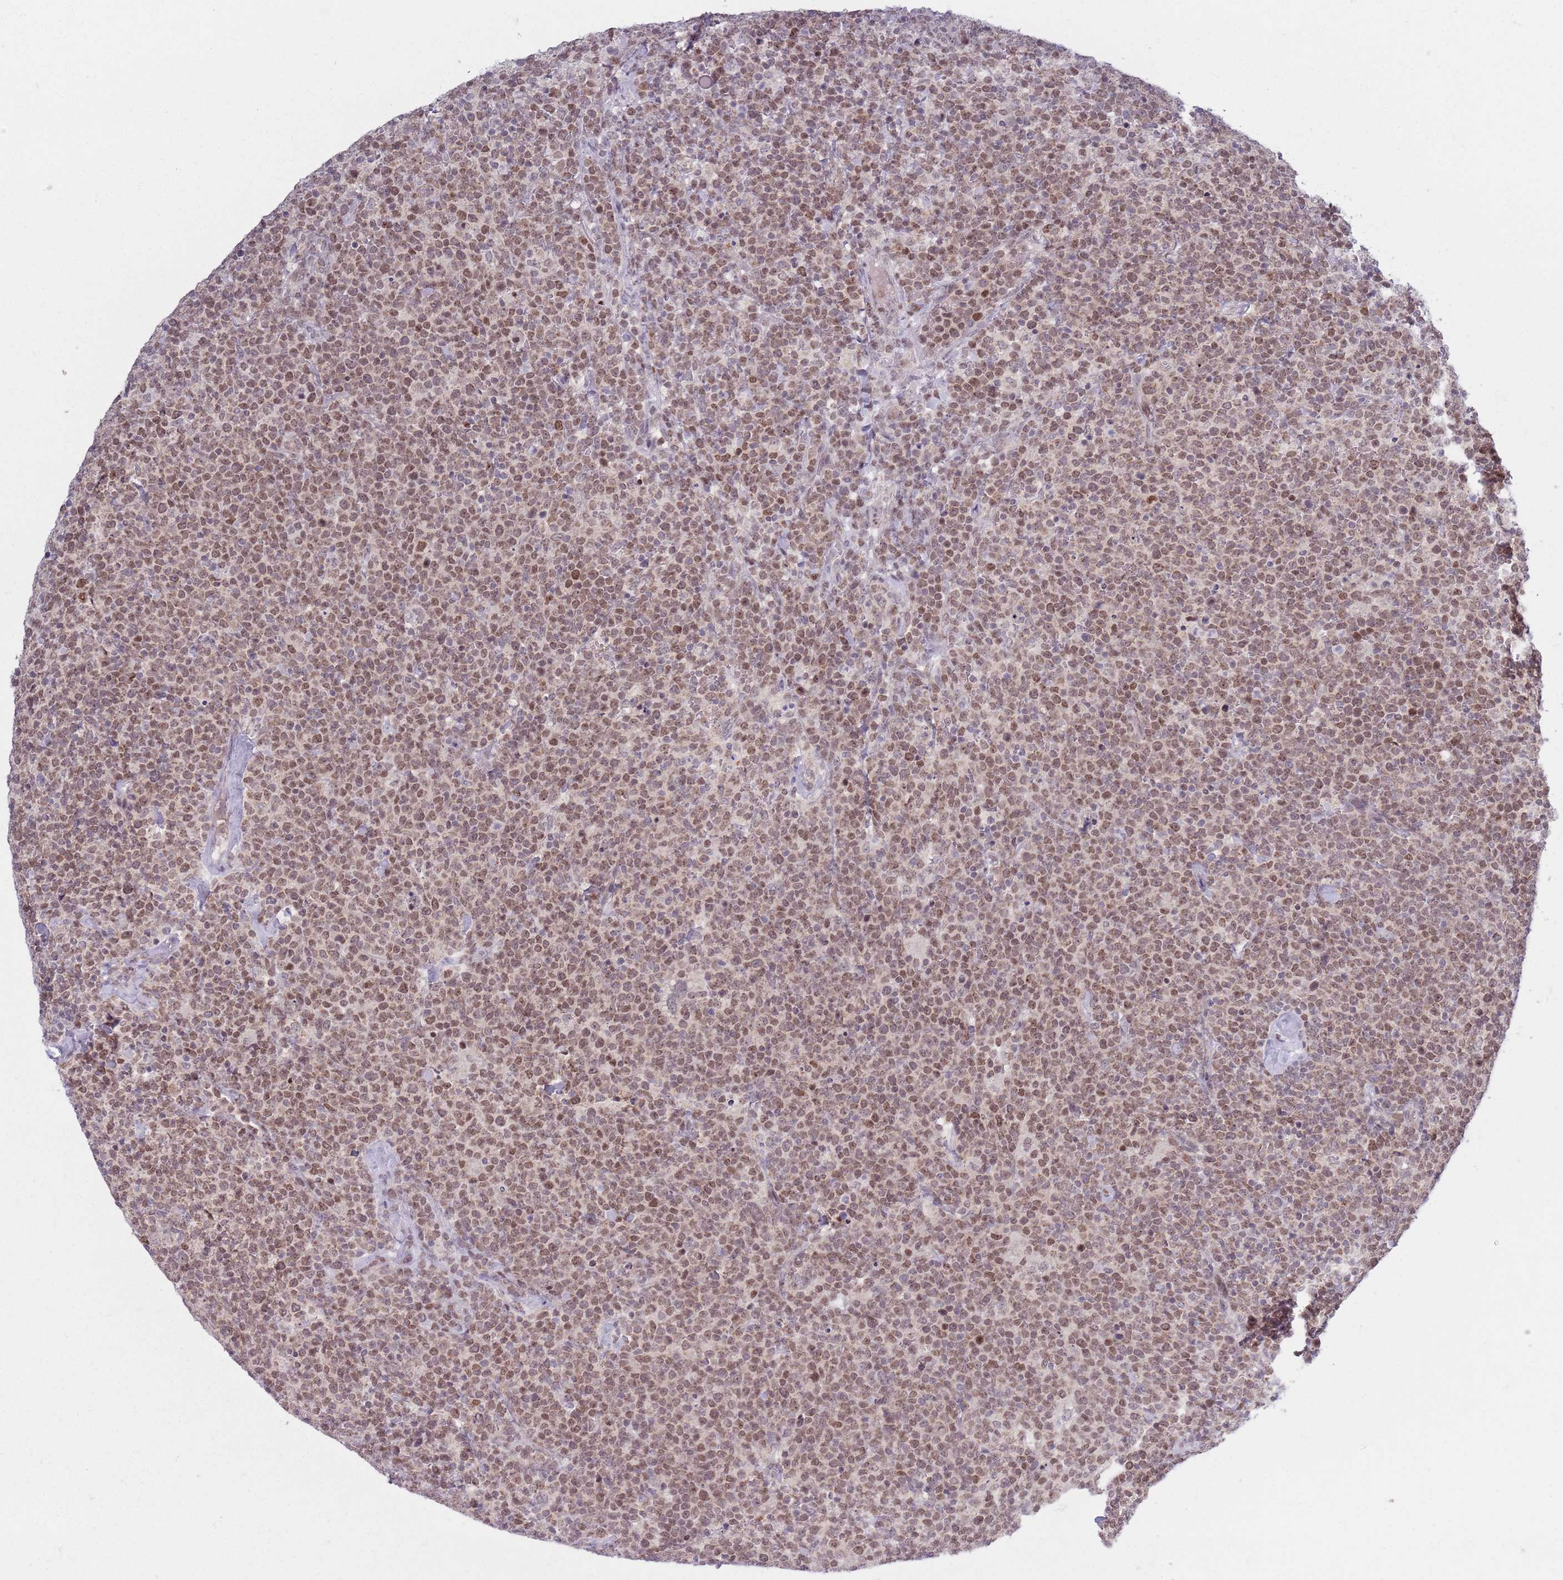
{"staining": {"intensity": "moderate", "quantity": ">75%", "location": "nuclear"}, "tissue": "lymphoma", "cell_type": "Tumor cells", "image_type": "cancer", "snomed": [{"axis": "morphology", "description": "Malignant lymphoma, non-Hodgkin's type, High grade"}, {"axis": "topography", "description": "Lymph node"}], "caption": "IHC (DAB) staining of human lymphoma demonstrates moderate nuclear protein expression in approximately >75% of tumor cells. (DAB (3,3'-diaminobenzidine) = brown stain, brightfield microscopy at high magnification).", "gene": "MRPL34", "patient": {"sex": "male", "age": 61}}